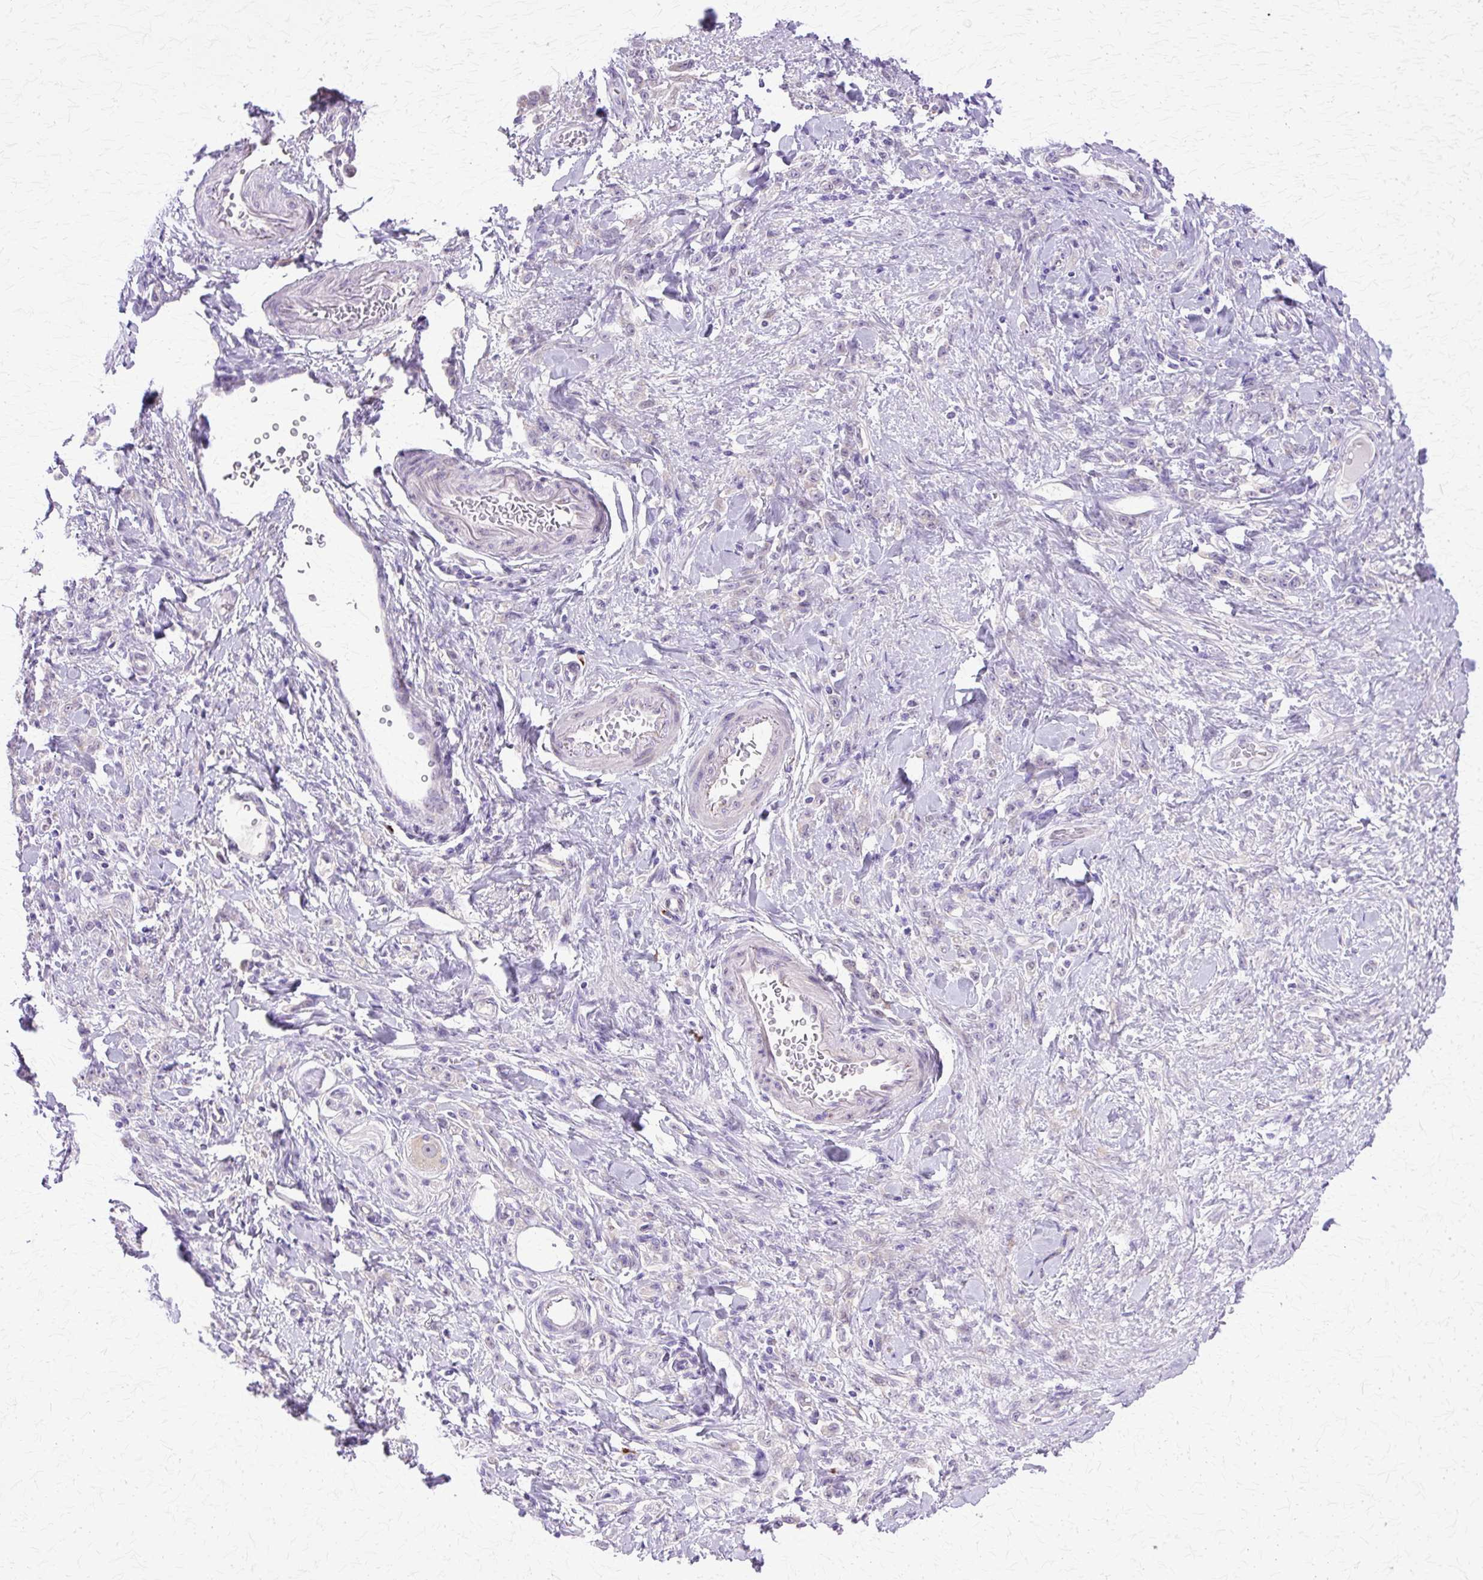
{"staining": {"intensity": "negative", "quantity": "none", "location": "none"}, "tissue": "stomach cancer", "cell_type": "Tumor cells", "image_type": "cancer", "snomed": [{"axis": "morphology", "description": "Normal tissue, NOS"}, {"axis": "morphology", "description": "Adenocarcinoma, NOS"}, {"axis": "topography", "description": "Stomach"}], "caption": "Stomach adenocarcinoma stained for a protein using IHC exhibits no expression tumor cells.", "gene": "TBC1D3G", "patient": {"sex": "male", "age": 82}}